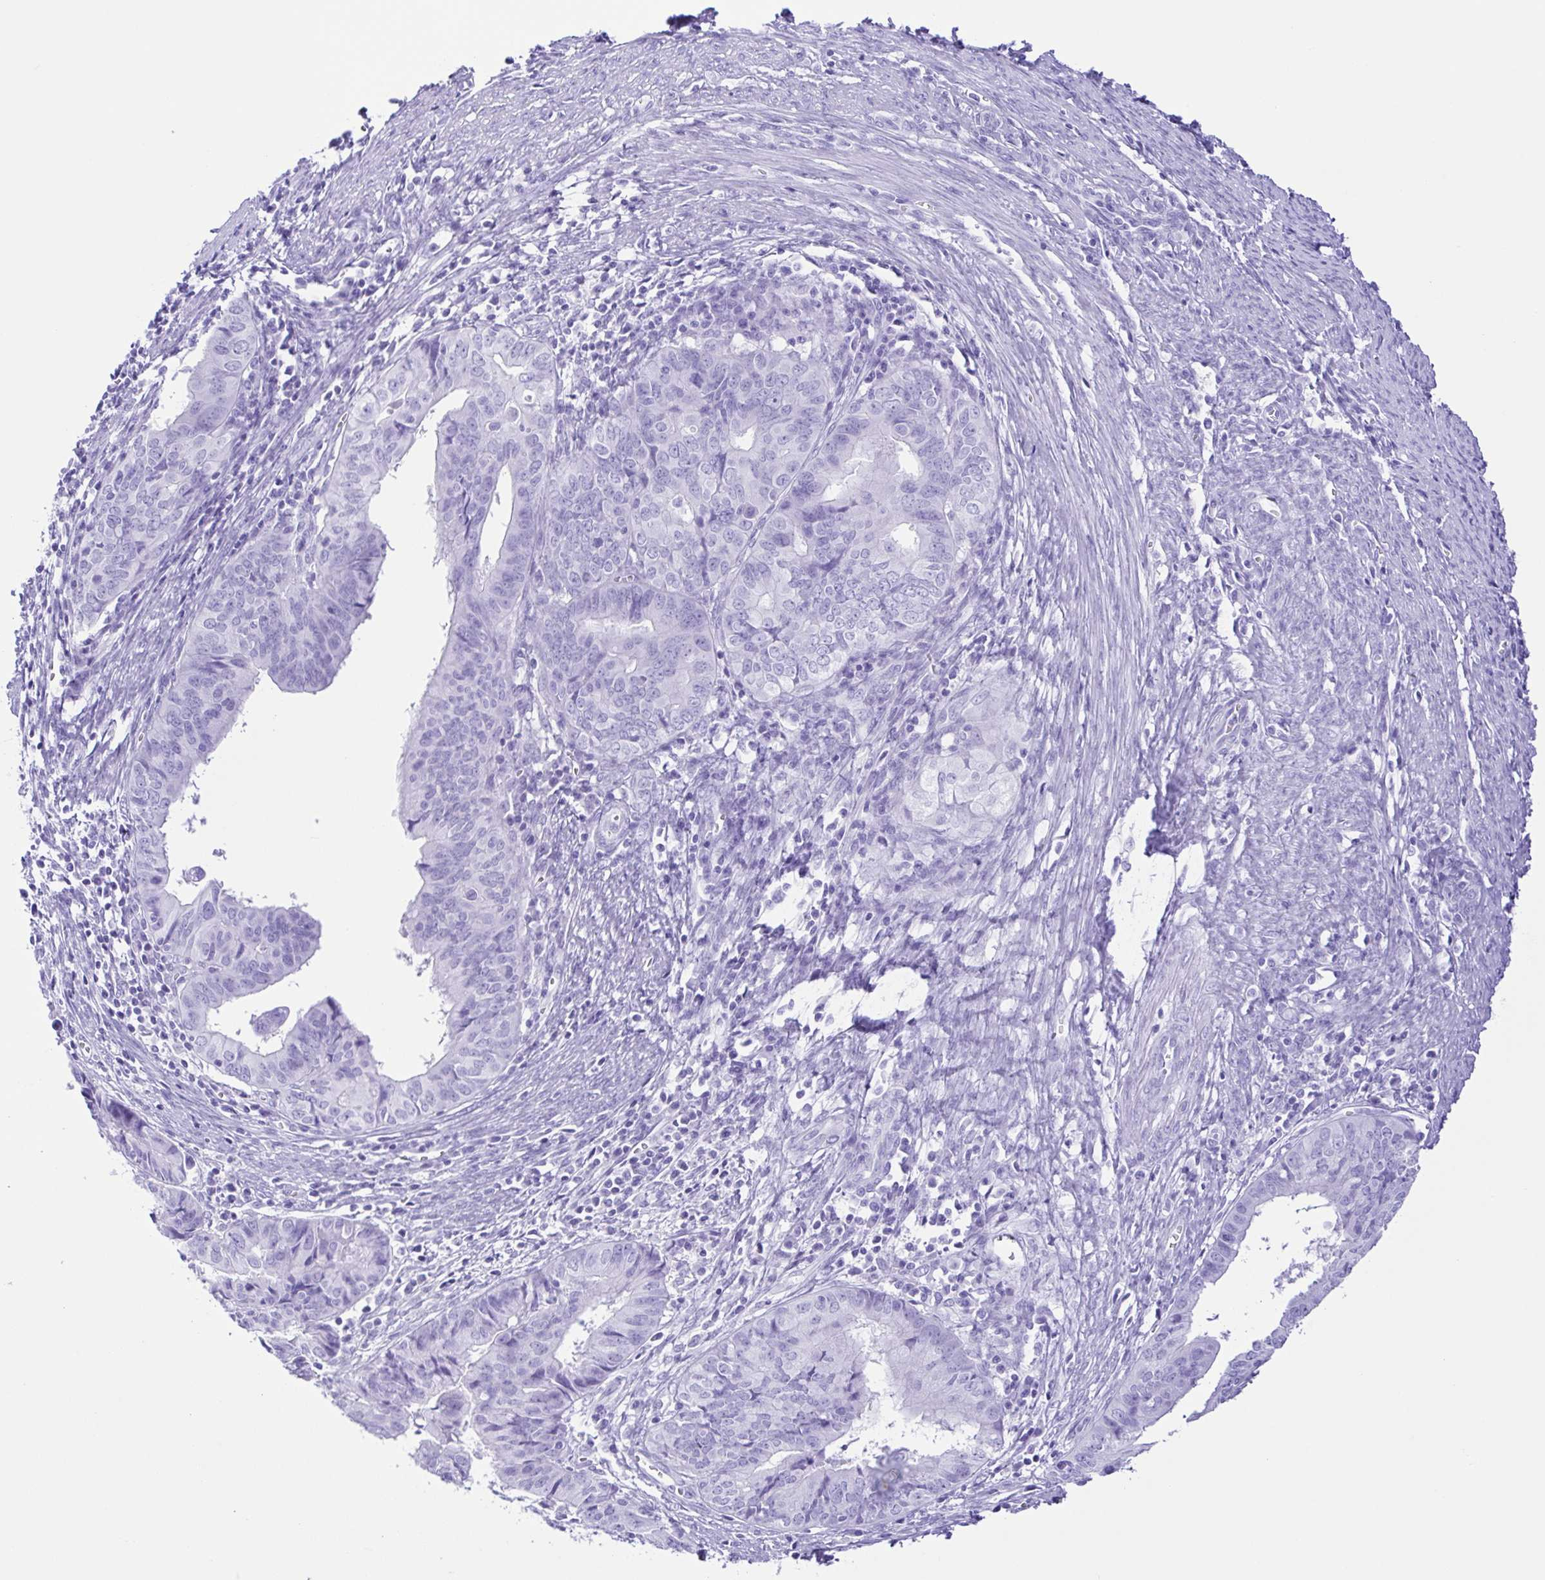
{"staining": {"intensity": "negative", "quantity": "none", "location": "none"}, "tissue": "endometrial cancer", "cell_type": "Tumor cells", "image_type": "cancer", "snomed": [{"axis": "morphology", "description": "Adenocarcinoma, NOS"}, {"axis": "topography", "description": "Endometrium"}], "caption": "A high-resolution histopathology image shows immunohistochemistry (IHC) staining of endometrial cancer, which shows no significant expression in tumor cells.", "gene": "ERP27", "patient": {"sex": "female", "age": 65}}